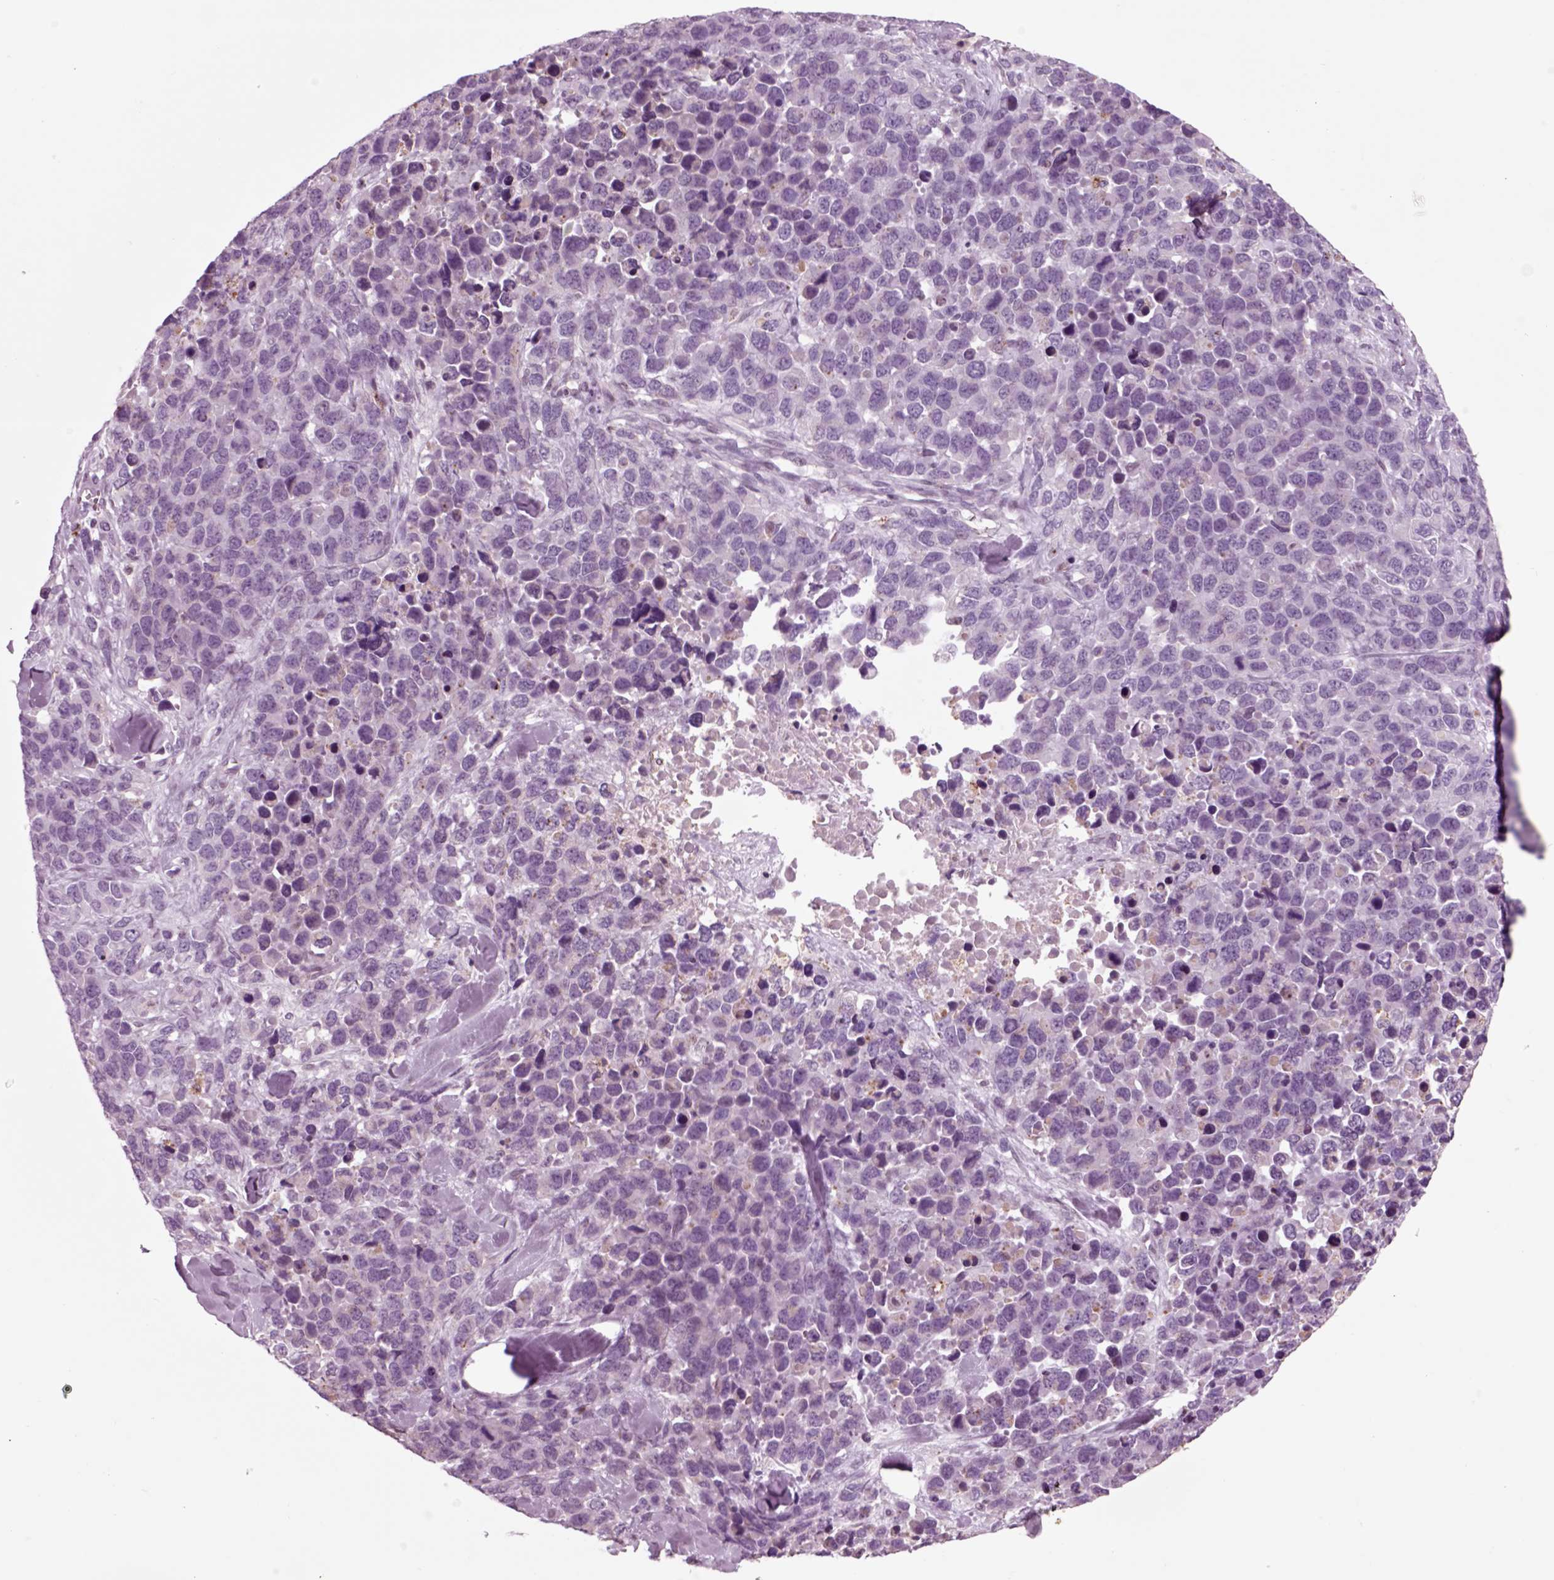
{"staining": {"intensity": "negative", "quantity": "none", "location": "none"}, "tissue": "melanoma", "cell_type": "Tumor cells", "image_type": "cancer", "snomed": [{"axis": "morphology", "description": "Malignant melanoma, Metastatic site"}, {"axis": "topography", "description": "Skin"}], "caption": "Protein analysis of melanoma displays no significant positivity in tumor cells. Brightfield microscopy of IHC stained with DAB (brown) and hematoxylin (blue), captured at high magnification.", "gene": "CHGB", "patient": {"sex": "male", "age": 84}}